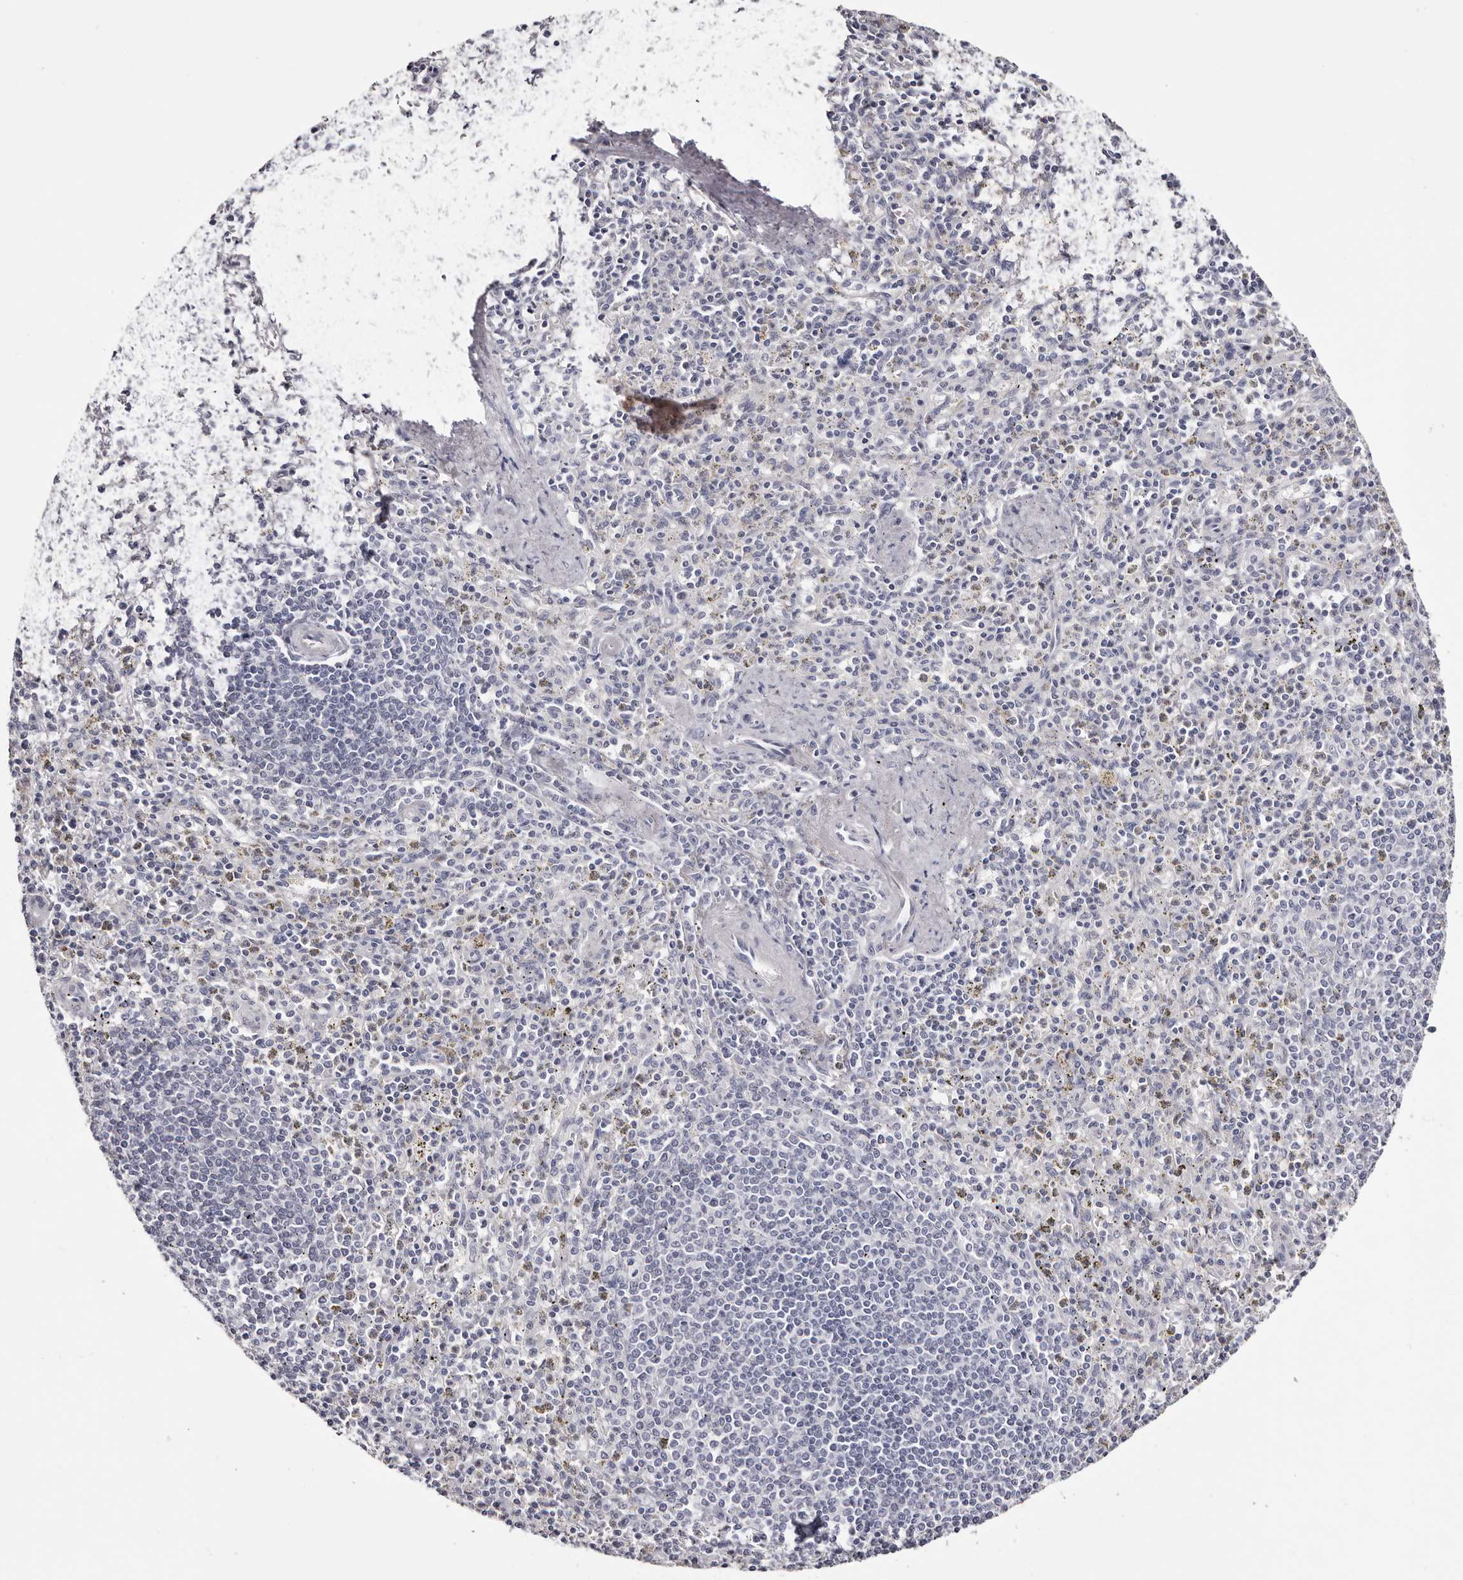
{"staining": {"intensity": "negative", "quantity": "none", "location": "none"}, "tissue": "spleen", "cell_type": "Cells in red pulp", "image_type": "normal", "snomed": [{"axis": "morphology", "description": "Normal tissue, NOS"}, {"axis": "topography", "description": "Spleen"}], "caption": "Human spleen stained for a protein using immunohistochemistry (IHC) demonstrates no staining in cells in red pulp.", "gene": "CA6", "patient": {"sex": "male", "age": 72}}